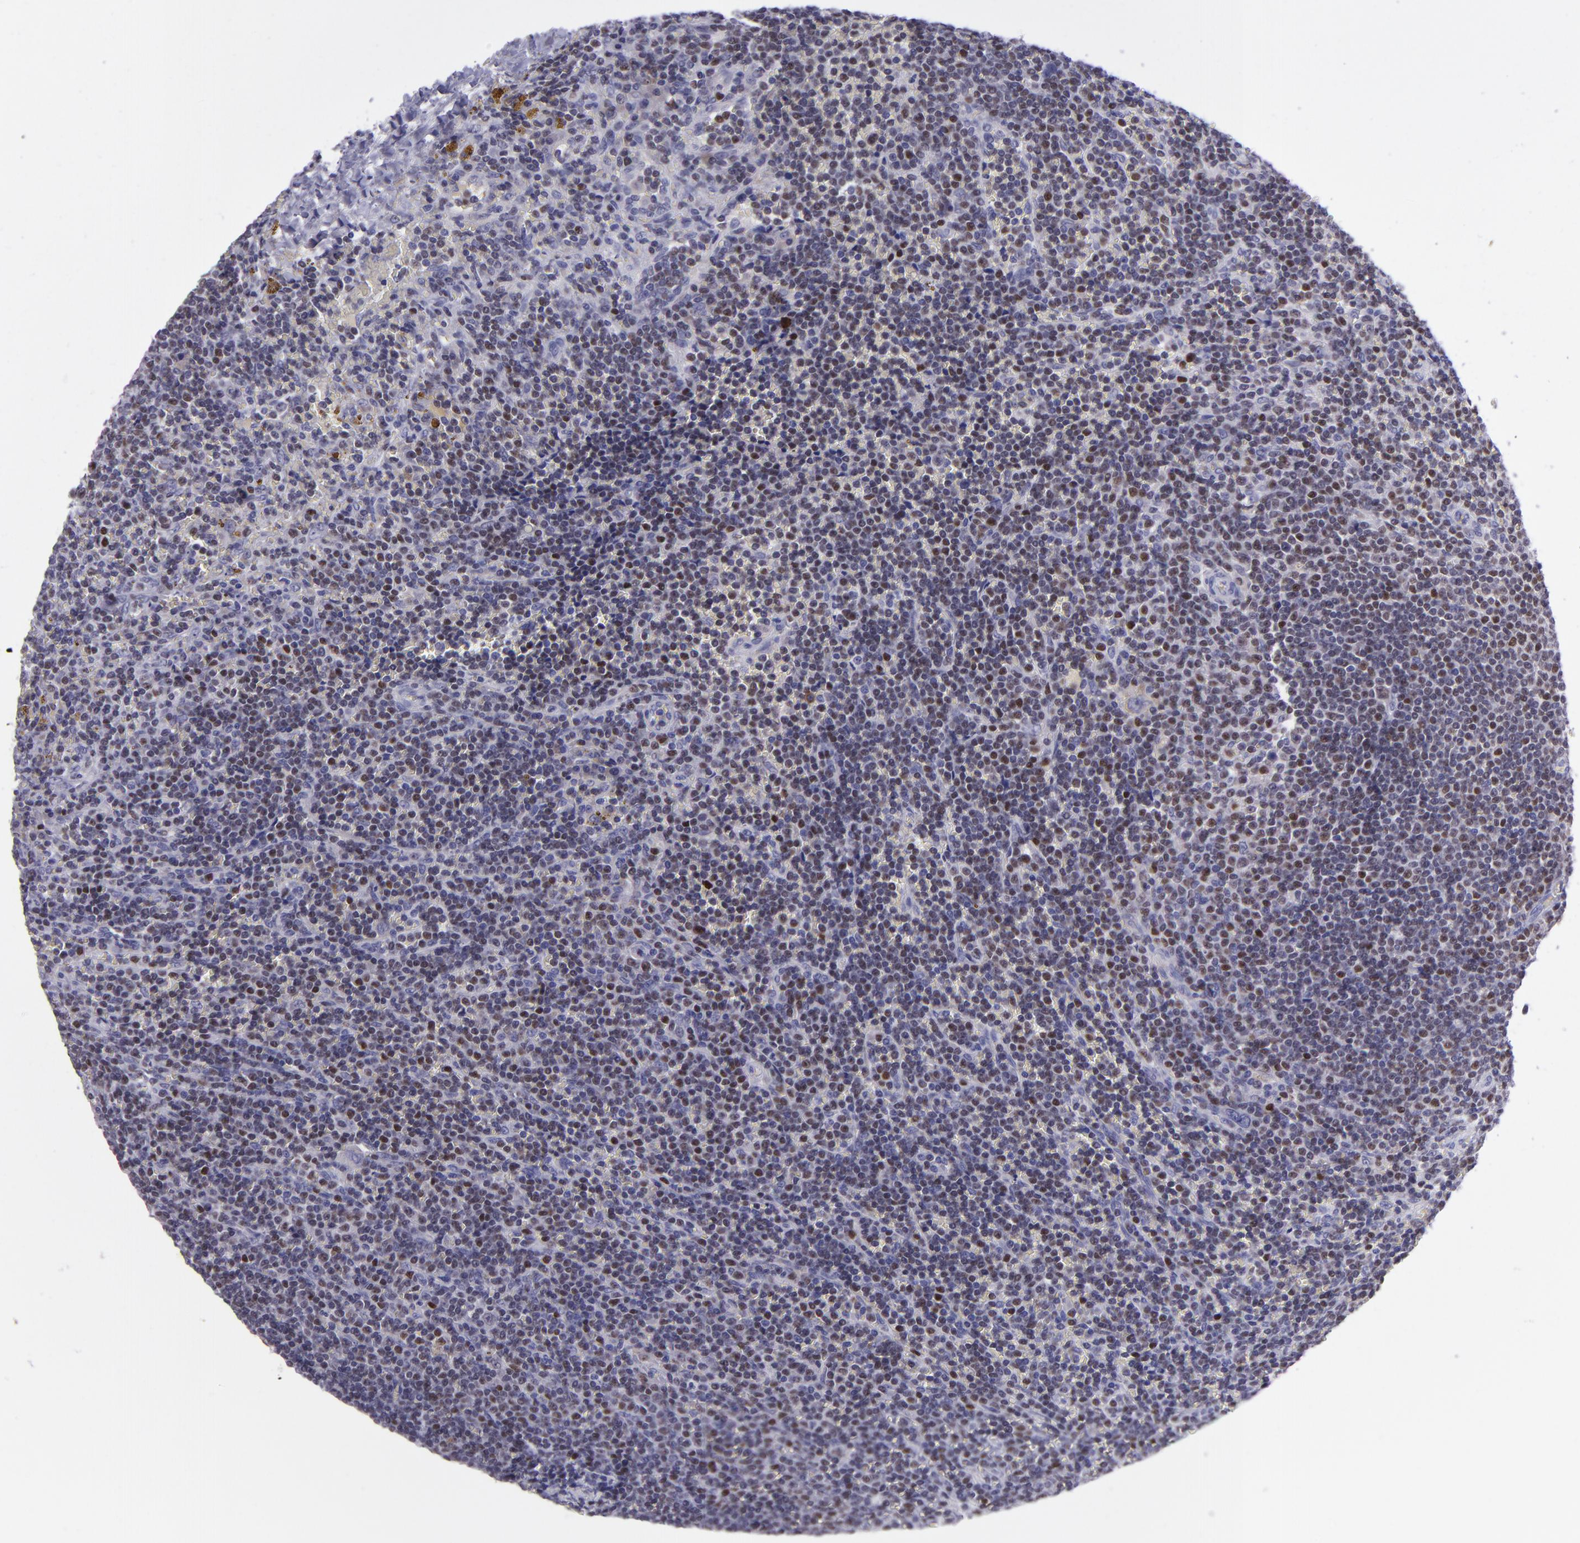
{"staining": {"intensity": "strong", "quantity": "25%-75%", "location": "nuclear"}, "tissue": "lymphoma", "cell_type": "Tumor cells", "image_type": "cancer", "snomed": [{"axis": "morphology", "description": "Malignant lymphoma, non-Hodgkin's type, Low grade"}, {"axis": "topography", "description": "Spleen"}], "caption": "Malignant lymphoma, non-Hodgkin's type (low-grade) stained for a protein (brown) displays strong nuclear positive staining in about 25%-75% of tumor cells.", "gene": "POU2F2", "patient": {"sex": "male", "age": 80}}